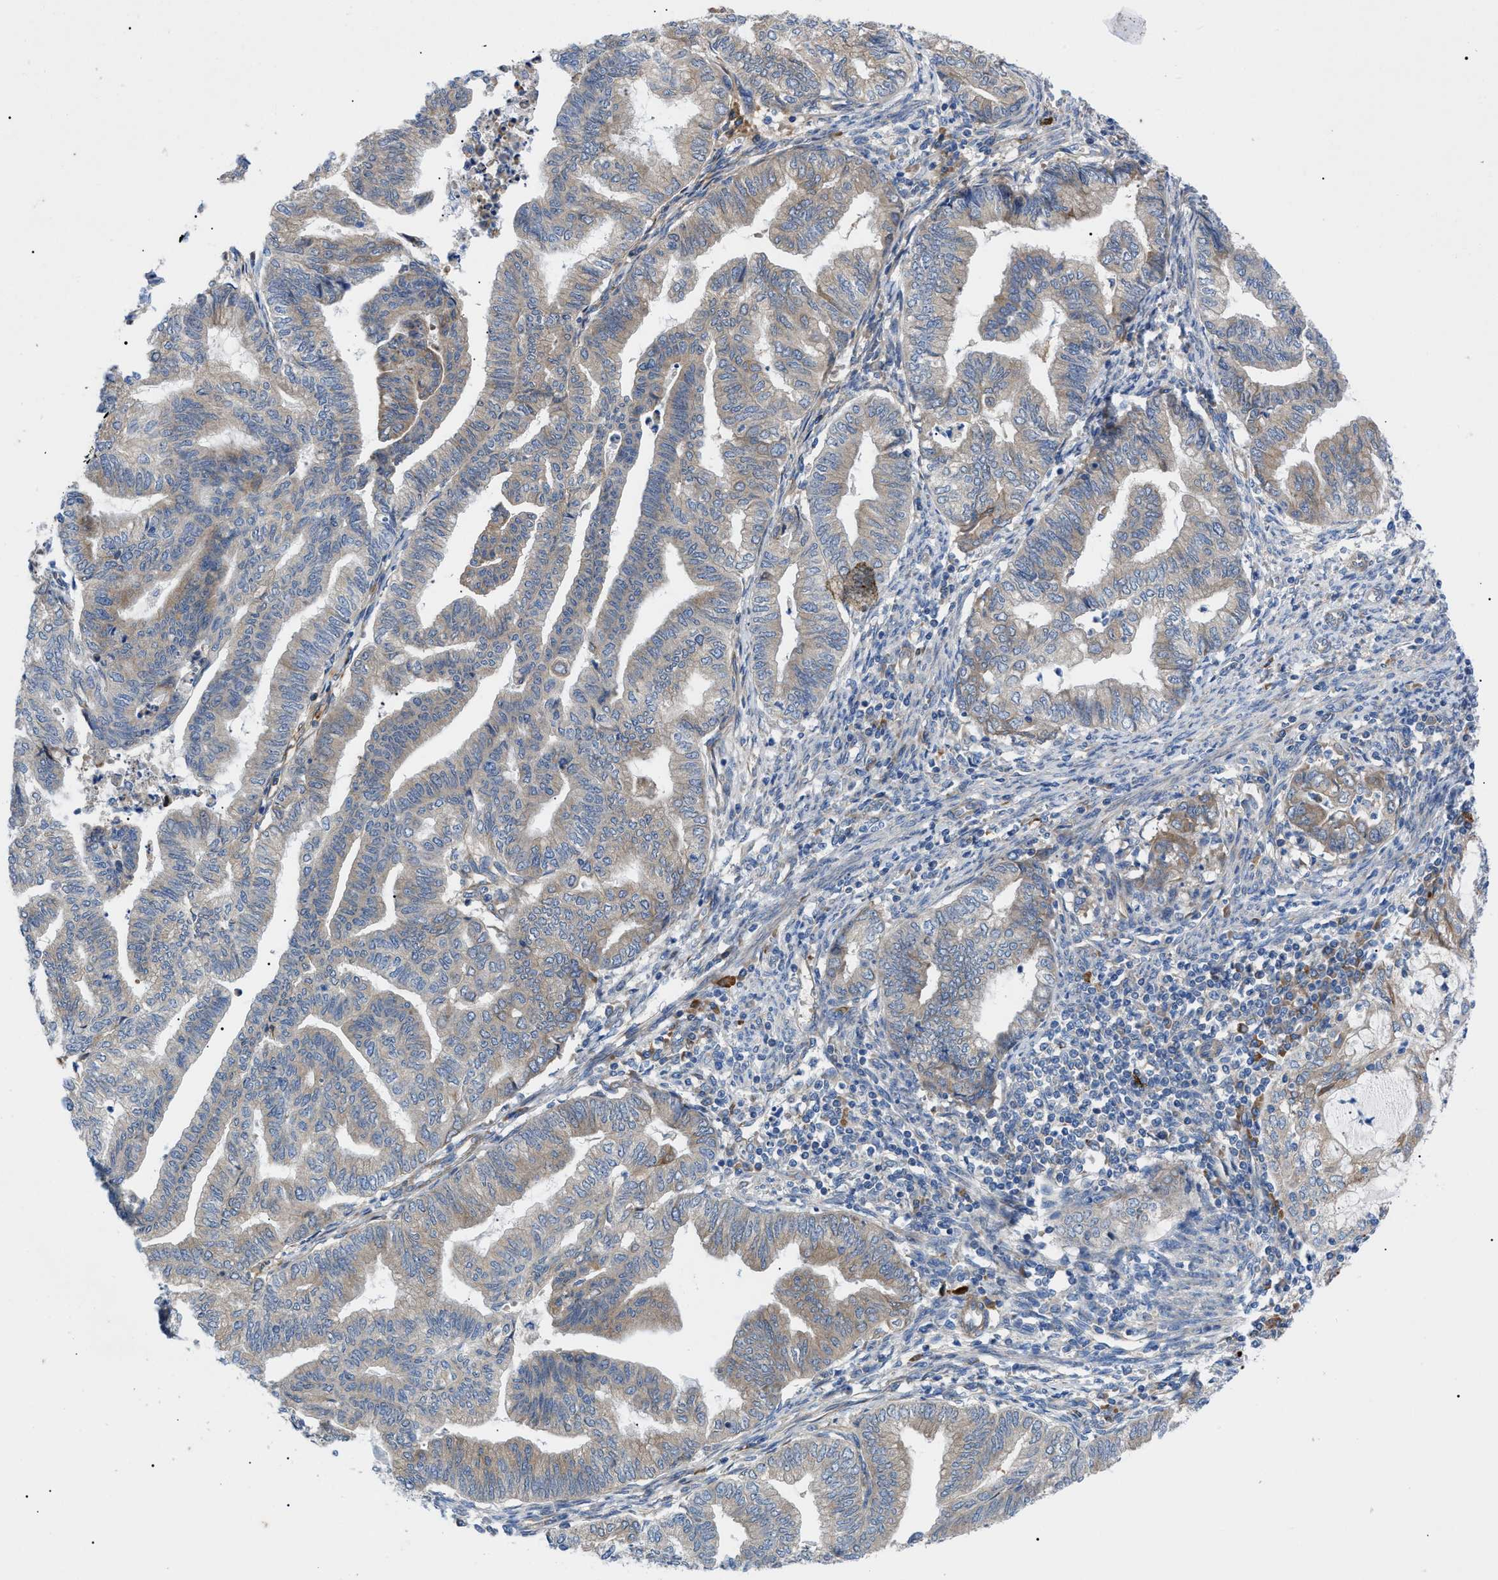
{"staining": {"intensity": "weak", "quantity": "25%-75%", "location": "cytoplasmic/membranous"}, "tissue": "endometrial cancer", "cell_type": "Tumor cells", "image_type": "cancer", "snomed": [{"axis": "morphology", "description": "Adenocarcinoma, NOS"}, {"axis": "topography", "description": "Endometrium"}], "caption": "Protein staining demonstrates weak cytoplasmic/membranous expression in about 25%-75% of tumor cells in endometrial cancer (adenocarcinoma).", "gene": "HSPB8", "patient": {"sex": "female", "age": 79}}